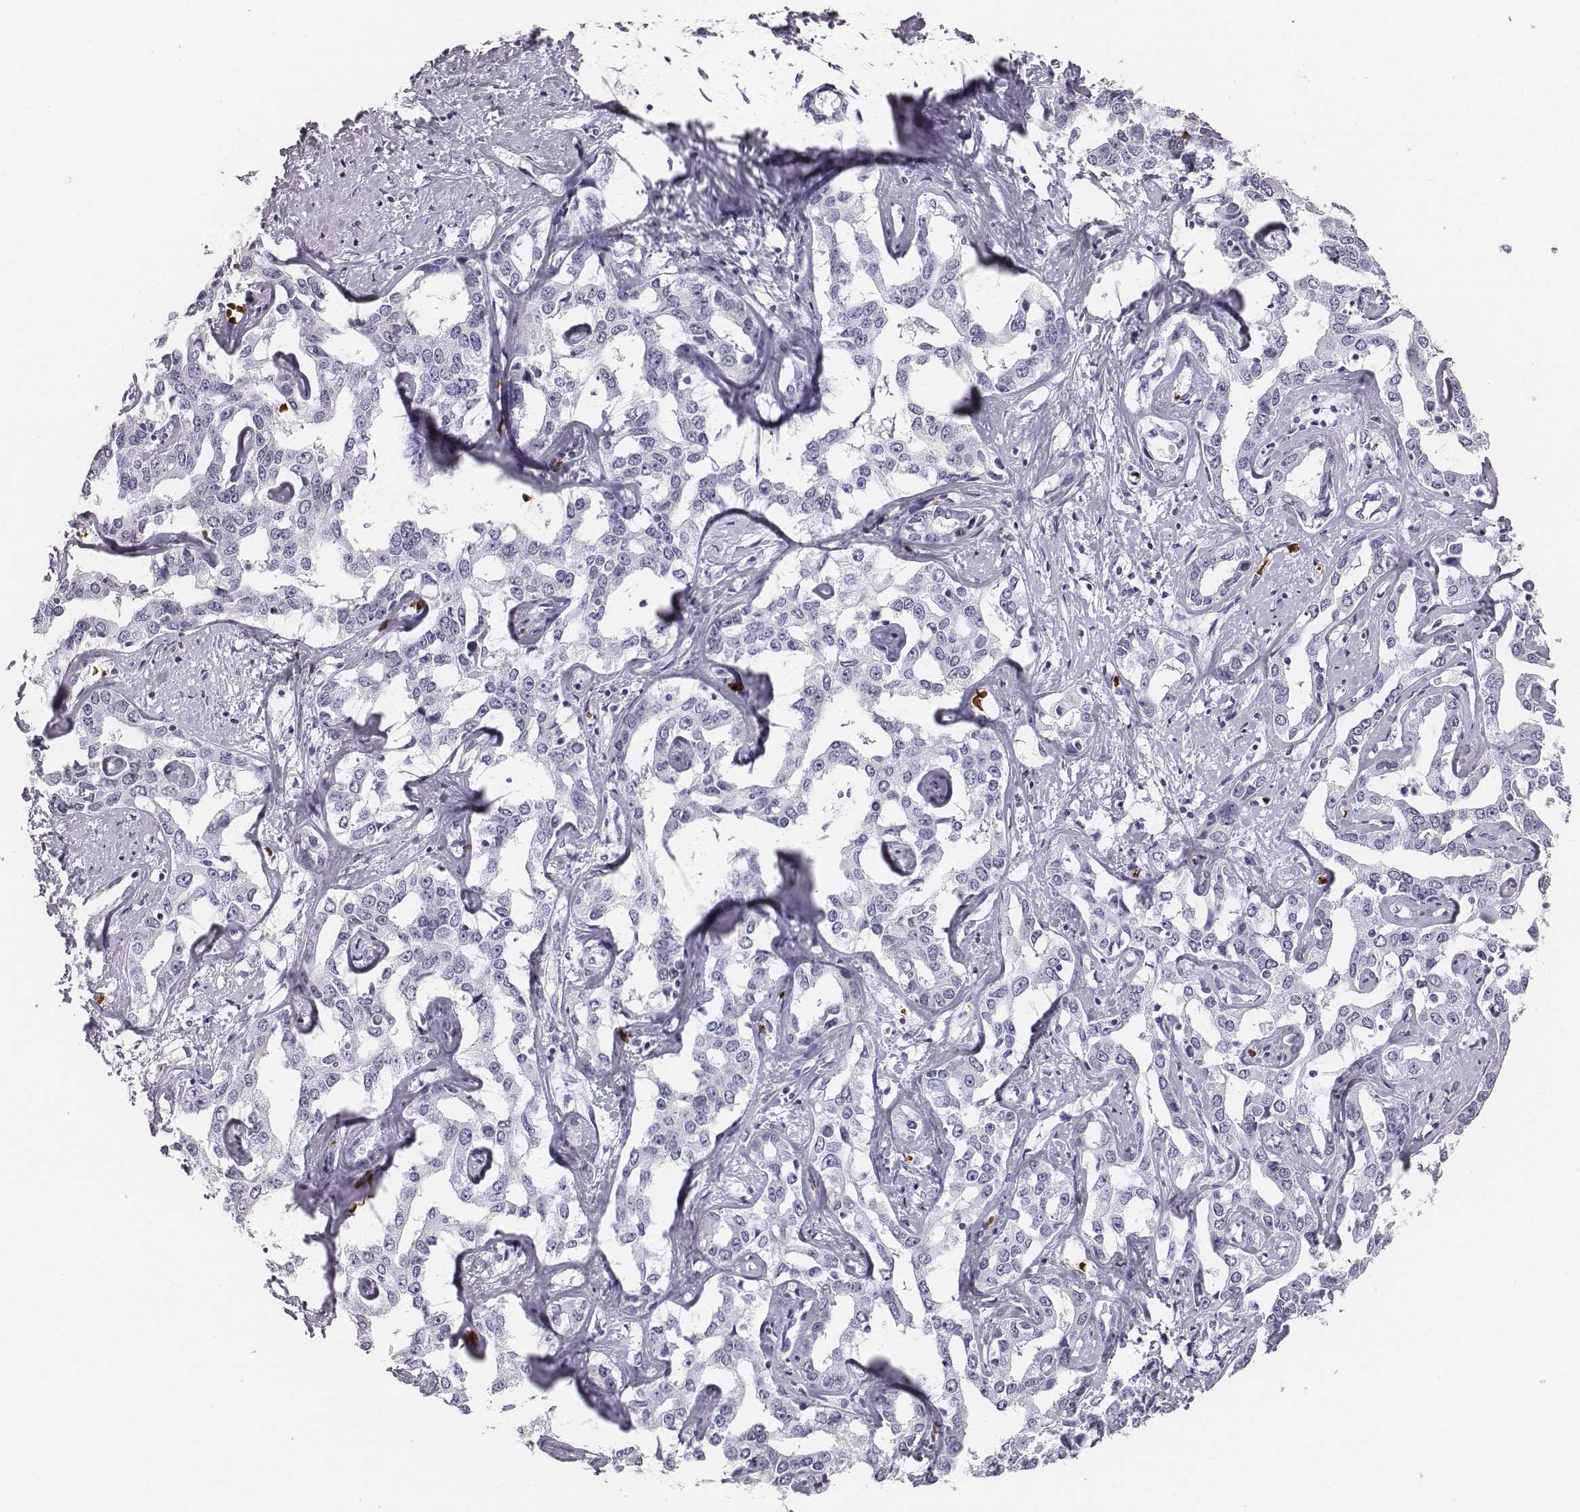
{"staining": {"intensity": "negative", "quantity": "none", "location": "none"}, "tissue": "liver cancer", "cell_type": "Tumor cells", "image_type": "cancer", "snomed": [{"axis": "morphology", "description": "Cholangiocarcinoma"}, {"axis": "topography", "description": "Liver"}], "caption": "Liver cancer (cholangiocarcinoma) stained for a protein using immunohistochemistry demonstrates no positivity tumor cells.", "gene": "HBZ", "patient": {"sex": "male", "age": 59}}